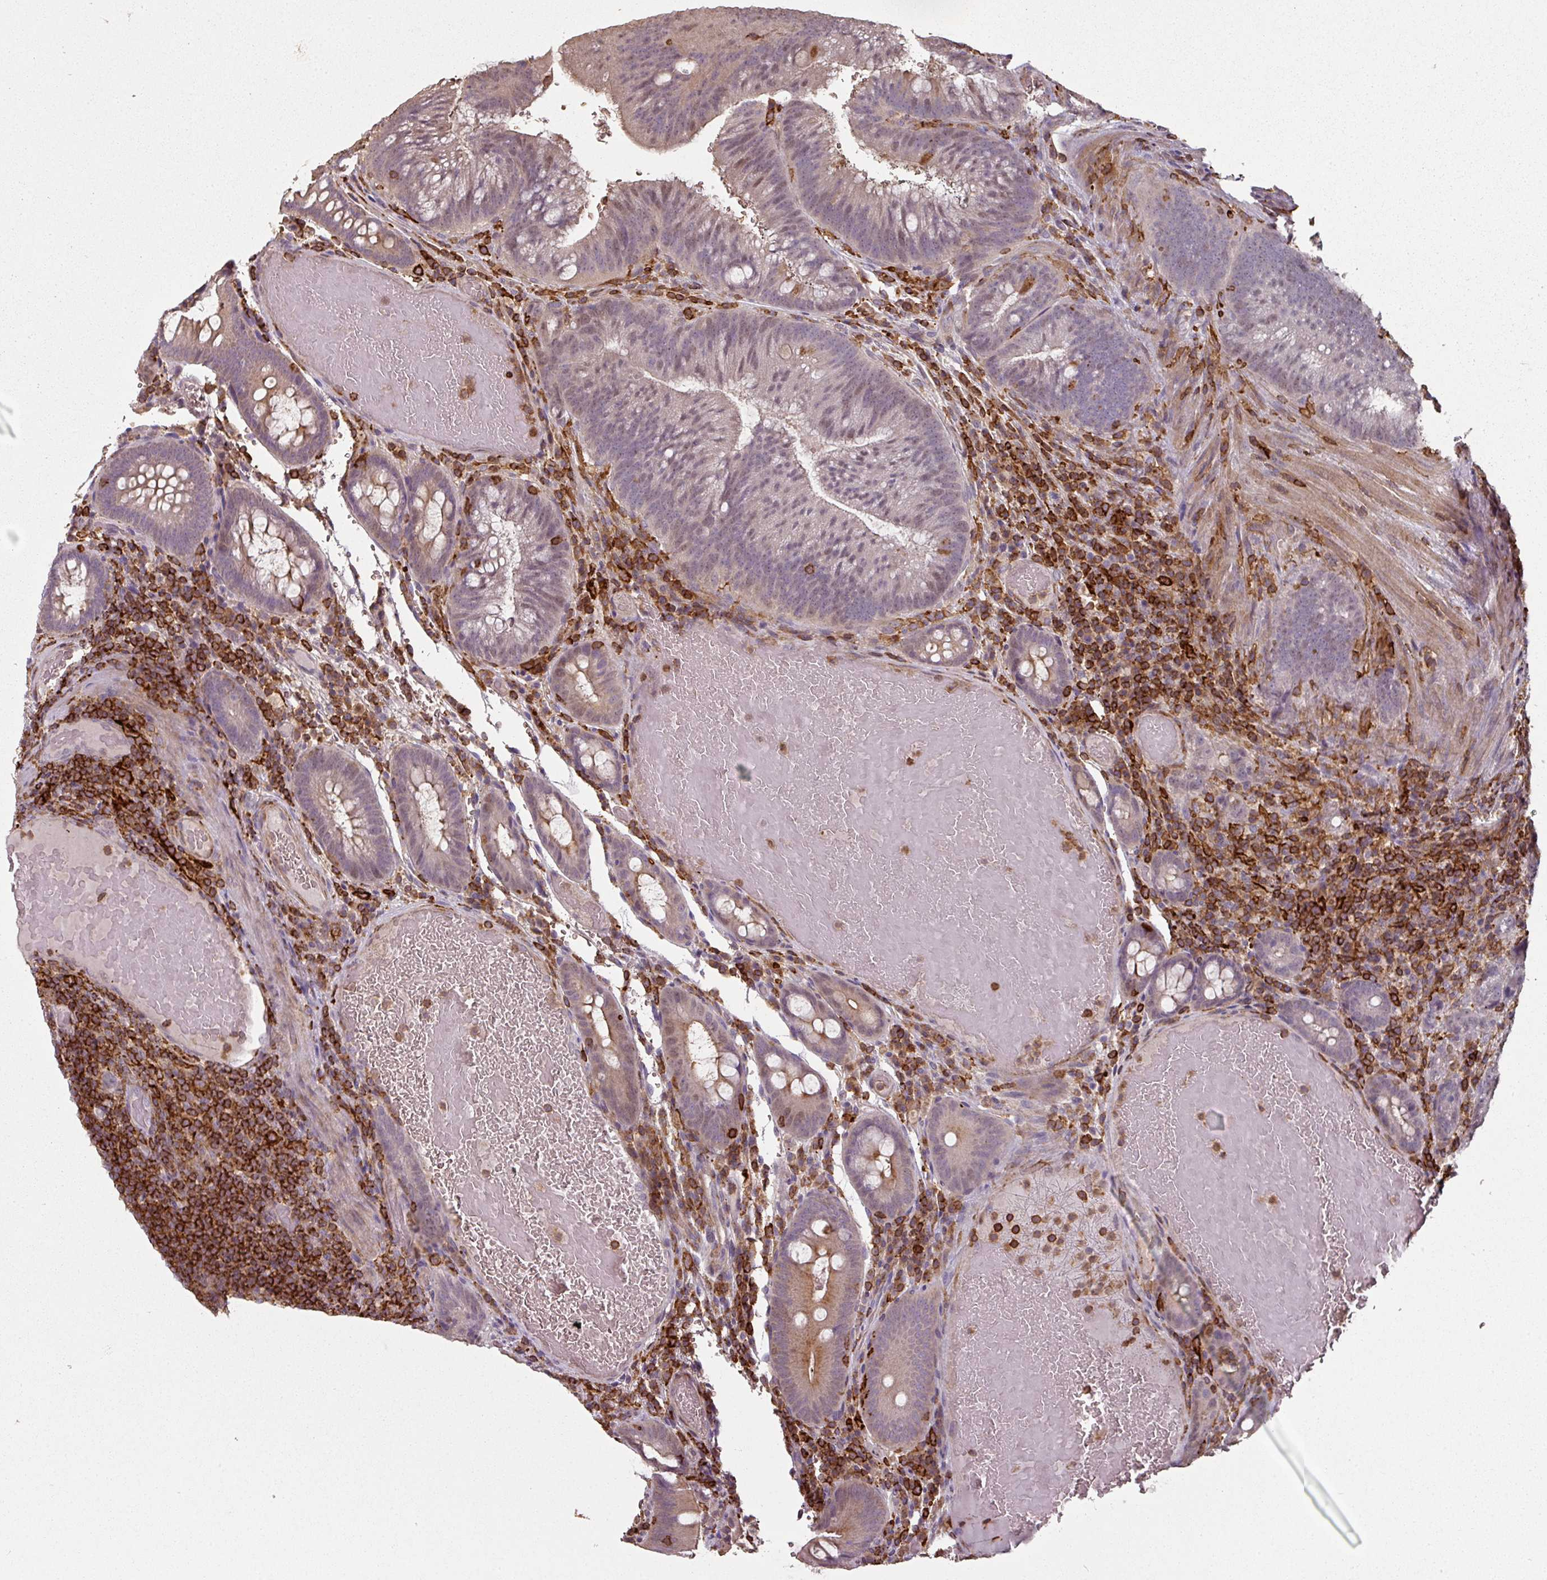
{"staining": {"intensity": "weak", "quantity": "25%-75%", "location": "cytoplasmic/membranous,nuclear"}, "tissue": "colorectal cancer", "cell_type": "Tumor cells", "image_type": "cancer", "snomed": [{"axis": "morphology", "description": "Adenocarcinoma, NOS"}, {"axis": "topography", "description": "Colon"}], "caption": "This is an image of immunohistochemistry (IHC) staining of colorectal adenocarcinoma, which shows weak expression in the cytoplasmic/membranous and nuclear of tumor cells.", "gene": "OLFML2B", "patient": {"sex": "female", "age": 43}}